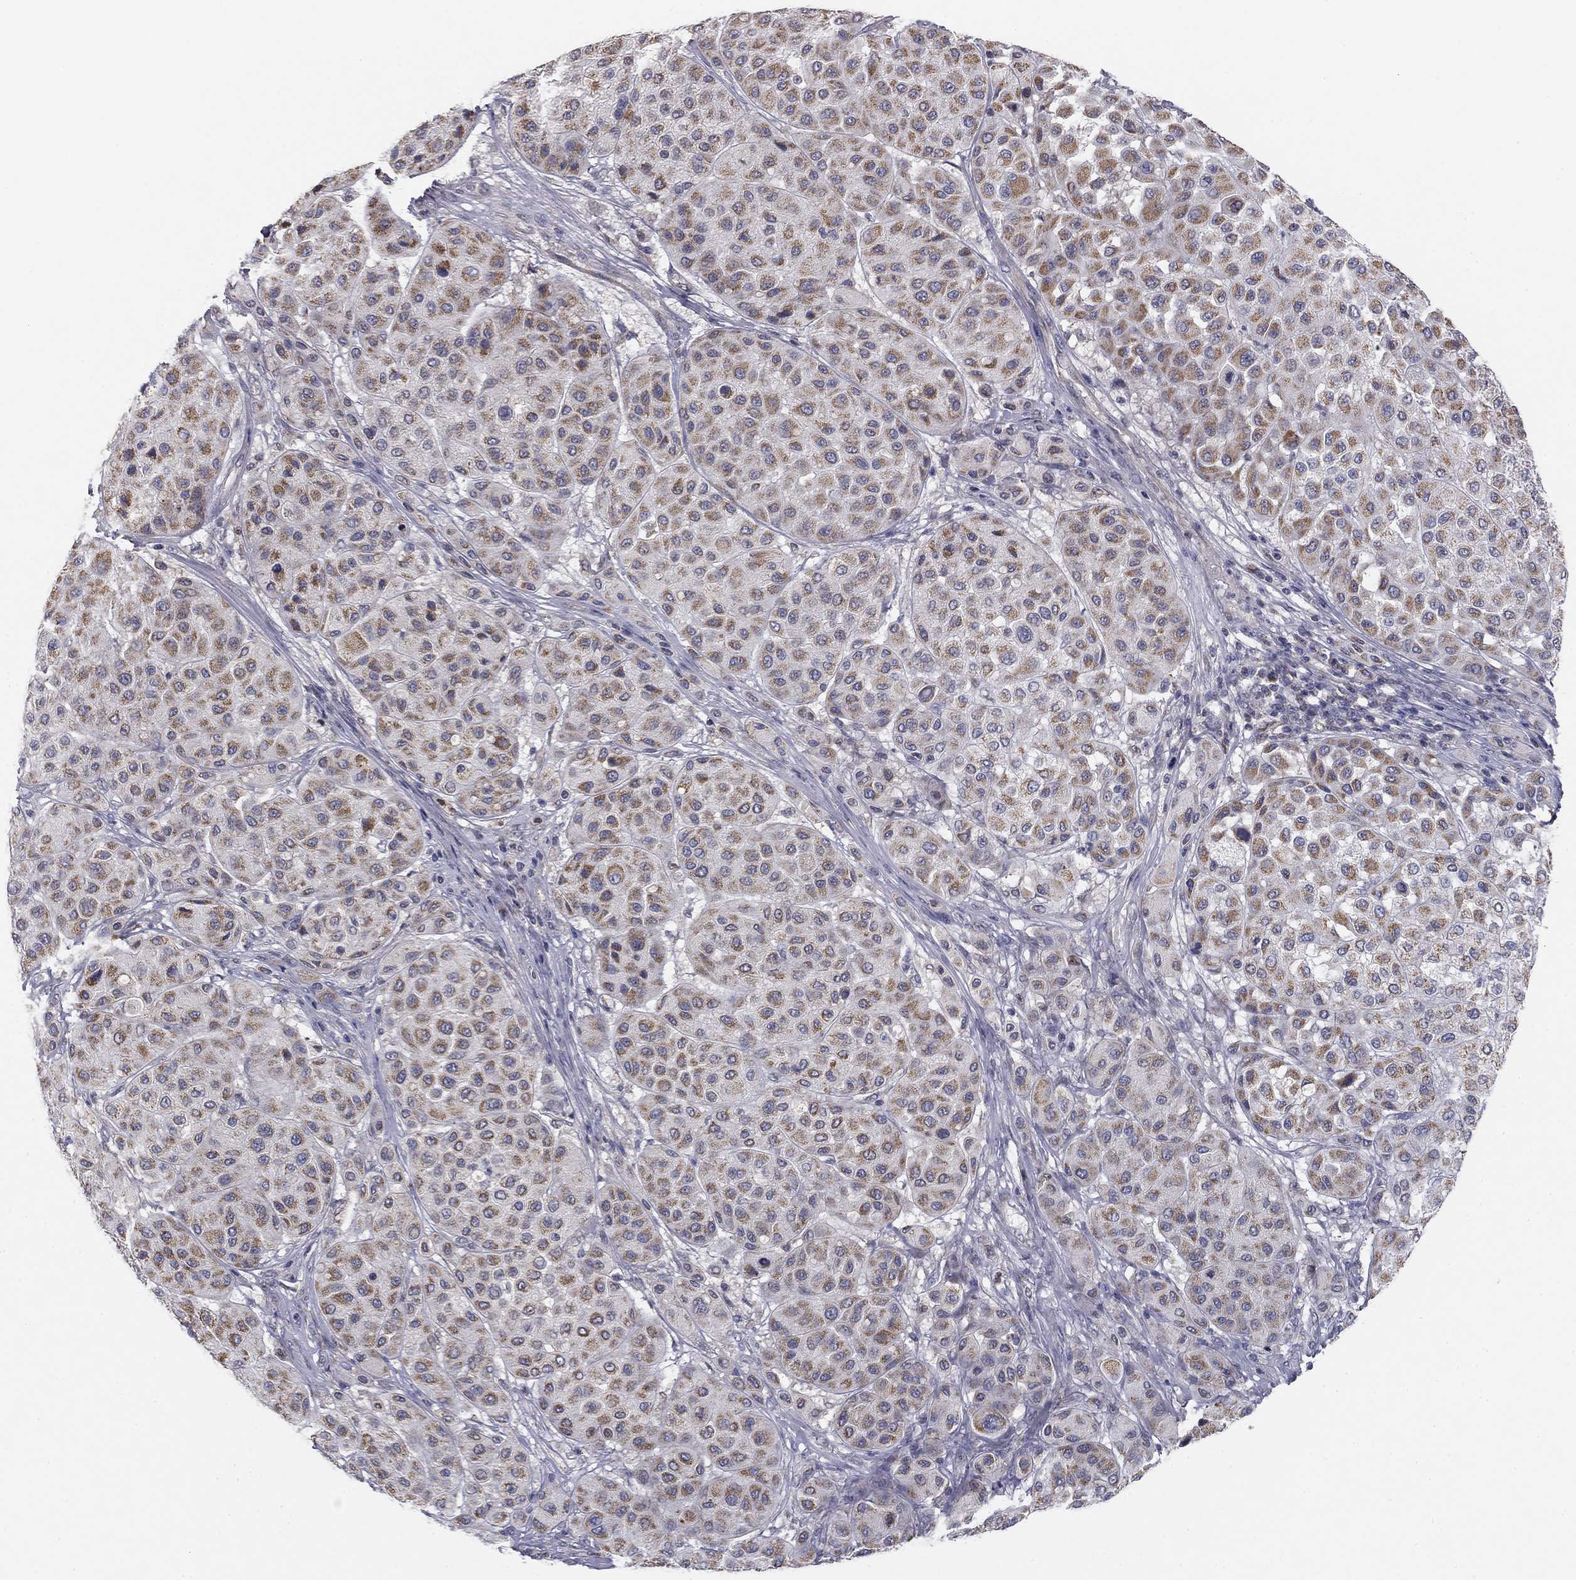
{"staining": {"intensity": "moderate", "quantity": "<25%", "location": "cytoplasmic/membranous"}, "tissue": "melanoma", "cell_type": "Tumor cells", "image_type": "cancer", "snomed": [{"axis": "morphology", "description": "Malignant melanoma, Metastatic site"}, {"axis": "topography", "description": "Smooth muscle"}], "caption": "This is an image of immunohistochemistry staining of malignant melanoma (metastatic site), which shows moderate staining in the cytoplasmic/membranous of tumor cells.", "gene": "SLC2A9", "patient": {"sex": "male", "age": 41}}